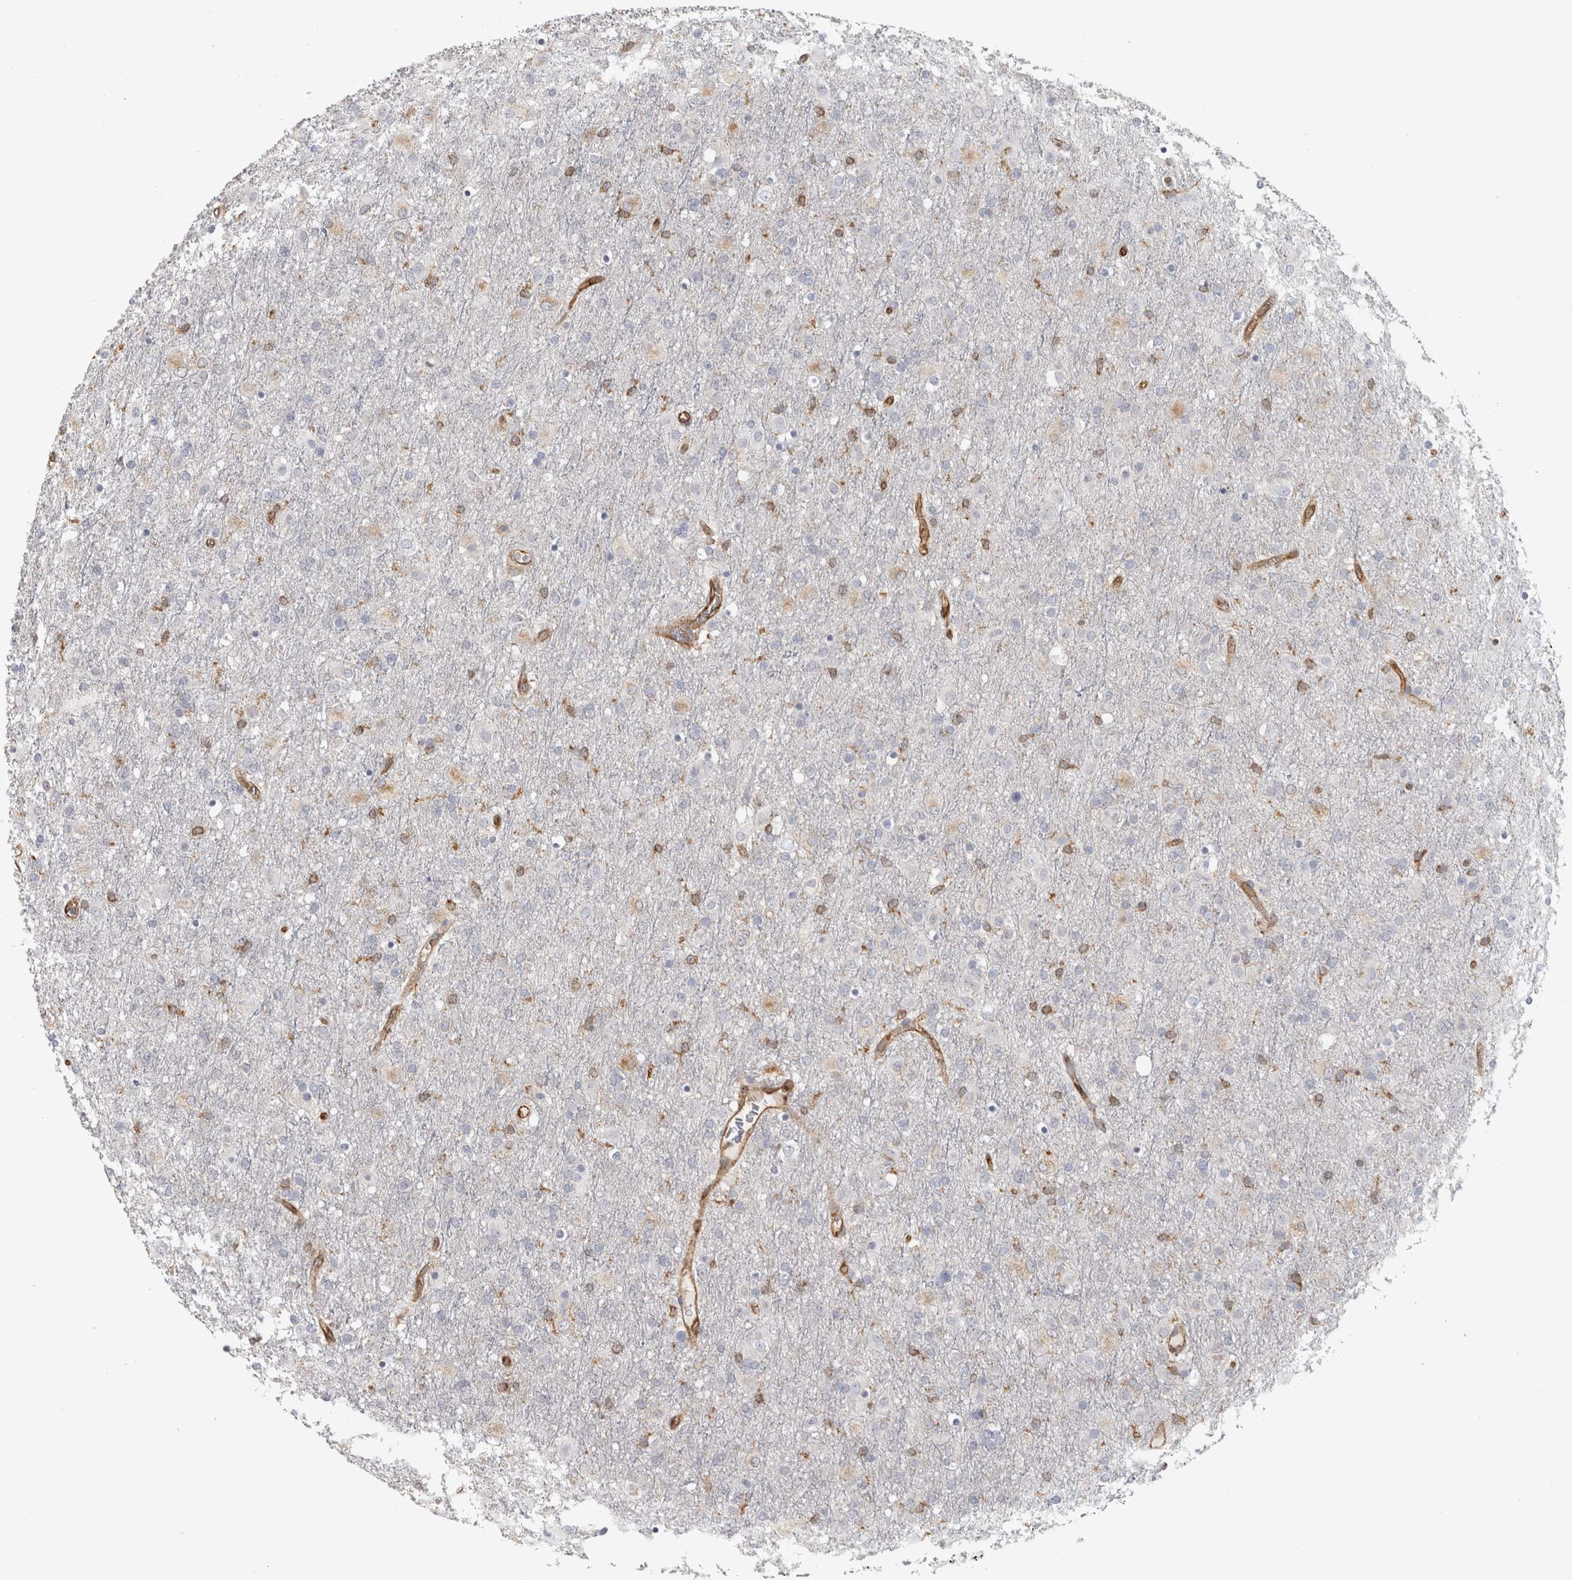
{"staining": {"intensity": "negative", "quantity": "none", "location": "none"}, "tissue": "glioma", "cell_type": "Tumor cells", "image_type": "cancer", "snomed": [{"axis": "morphology", "description": "Glioma, malignant, Low grade"}, {"axis": "topography", "description": "Brain"}], "caption": "Glioma was stained to show a protein in brown. There is no significant expression in tumor cells.", "gene": "HLA-E", "patient": {"sex": "male", "age": 65}}